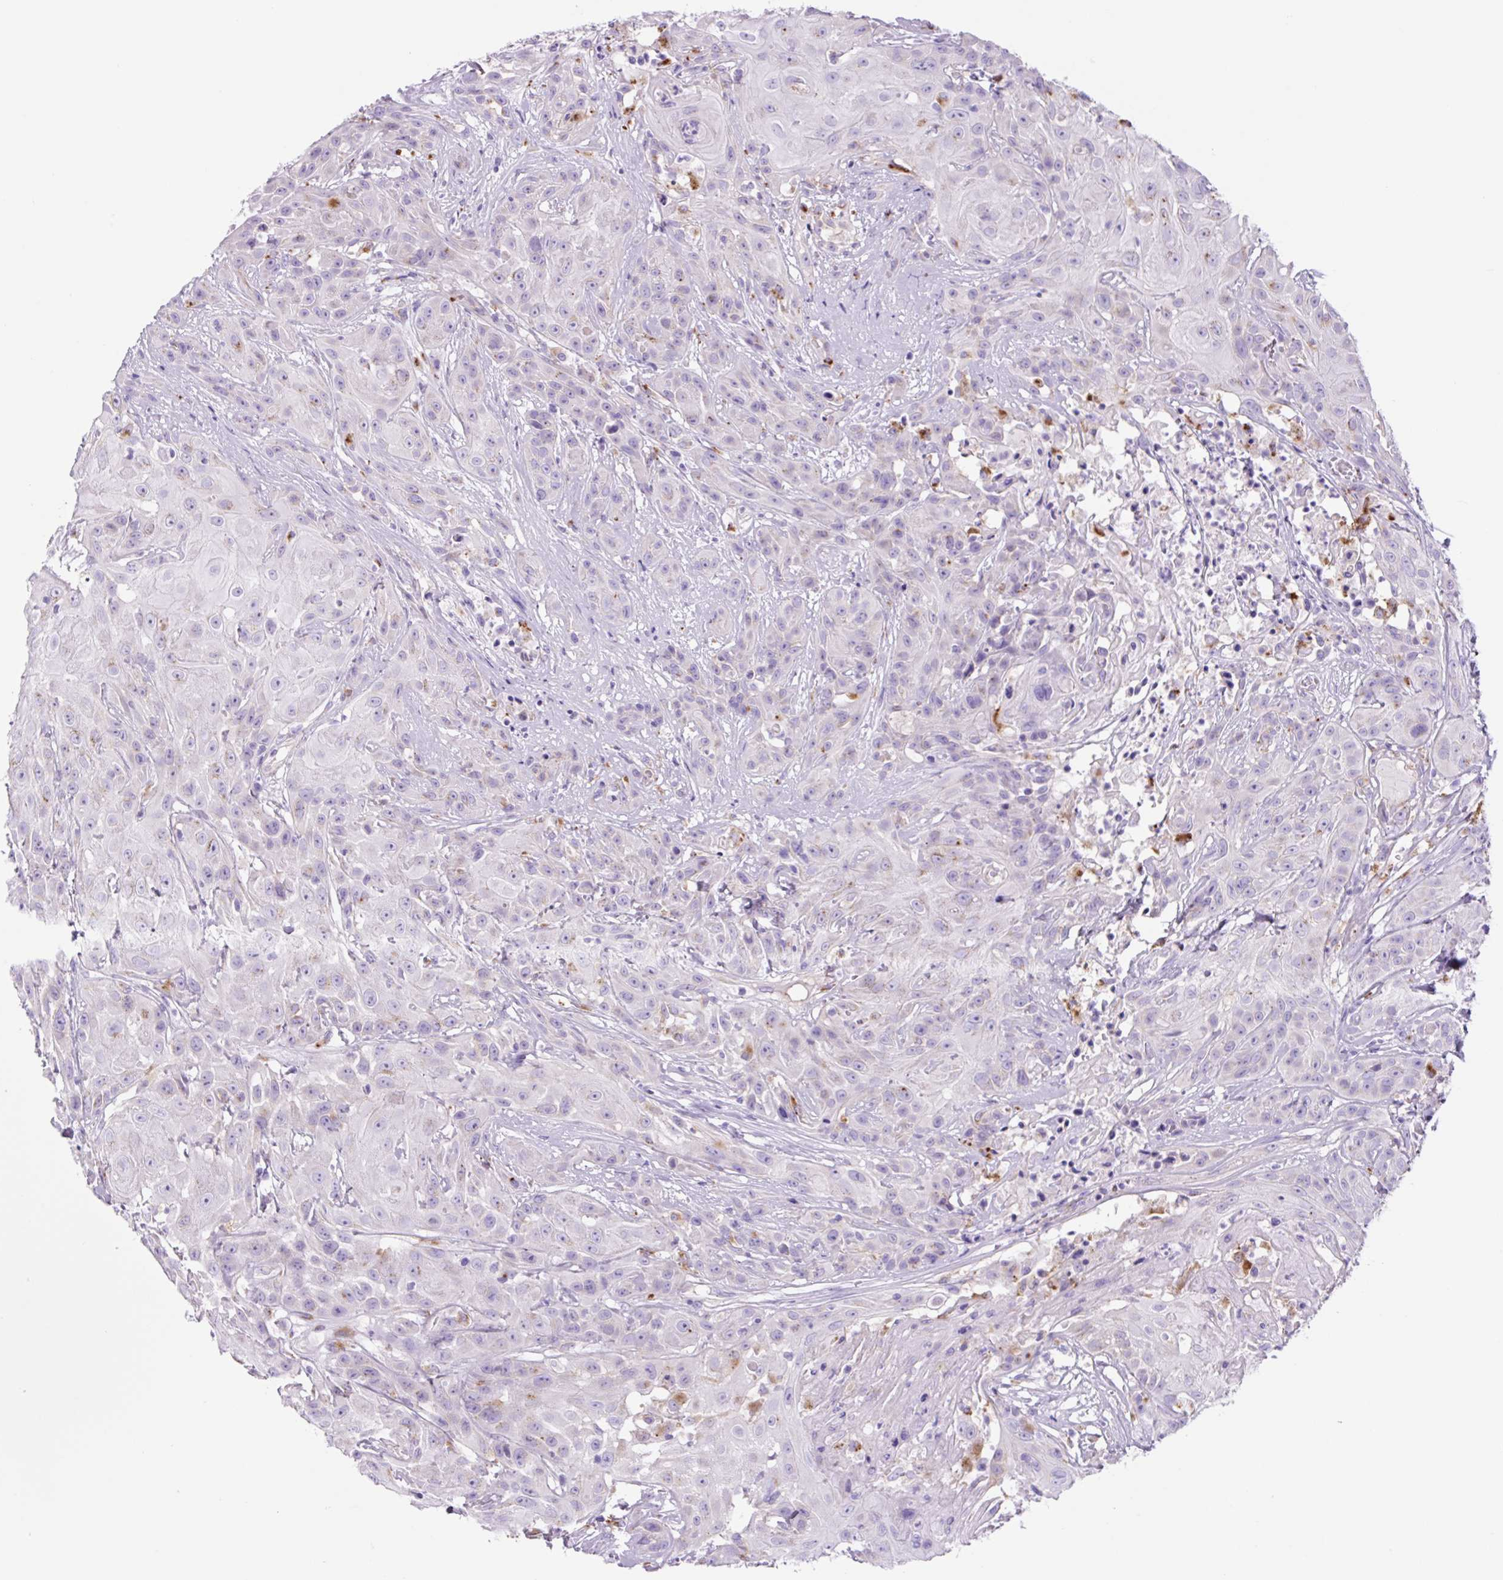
{"staining": {"intensity": "negative", "quantity": "none", "location": "none"}, "tissue": "head and neck cancer", "cell_type": "Tumor cells", "image_type": "cancer", "snomed": [{"axis": "morphology", "description": "Squamous cell carcinoma, NOS"}, {"axis": "topography", "description": "Skin"}, {"axis": "topography", "description": "Head-Neck"}], "caption": "An IHC micrograph of head and neck cancer (squamous cell carcinoma) is shown. There is no staining in tumor cells of head and neck cancer (squamous cell carcinoma). (Immunohistochemistry, brightfield microscopy, high magnification).", "gene": "LCN10", "patient": {"sex": "male", "age": 80}}